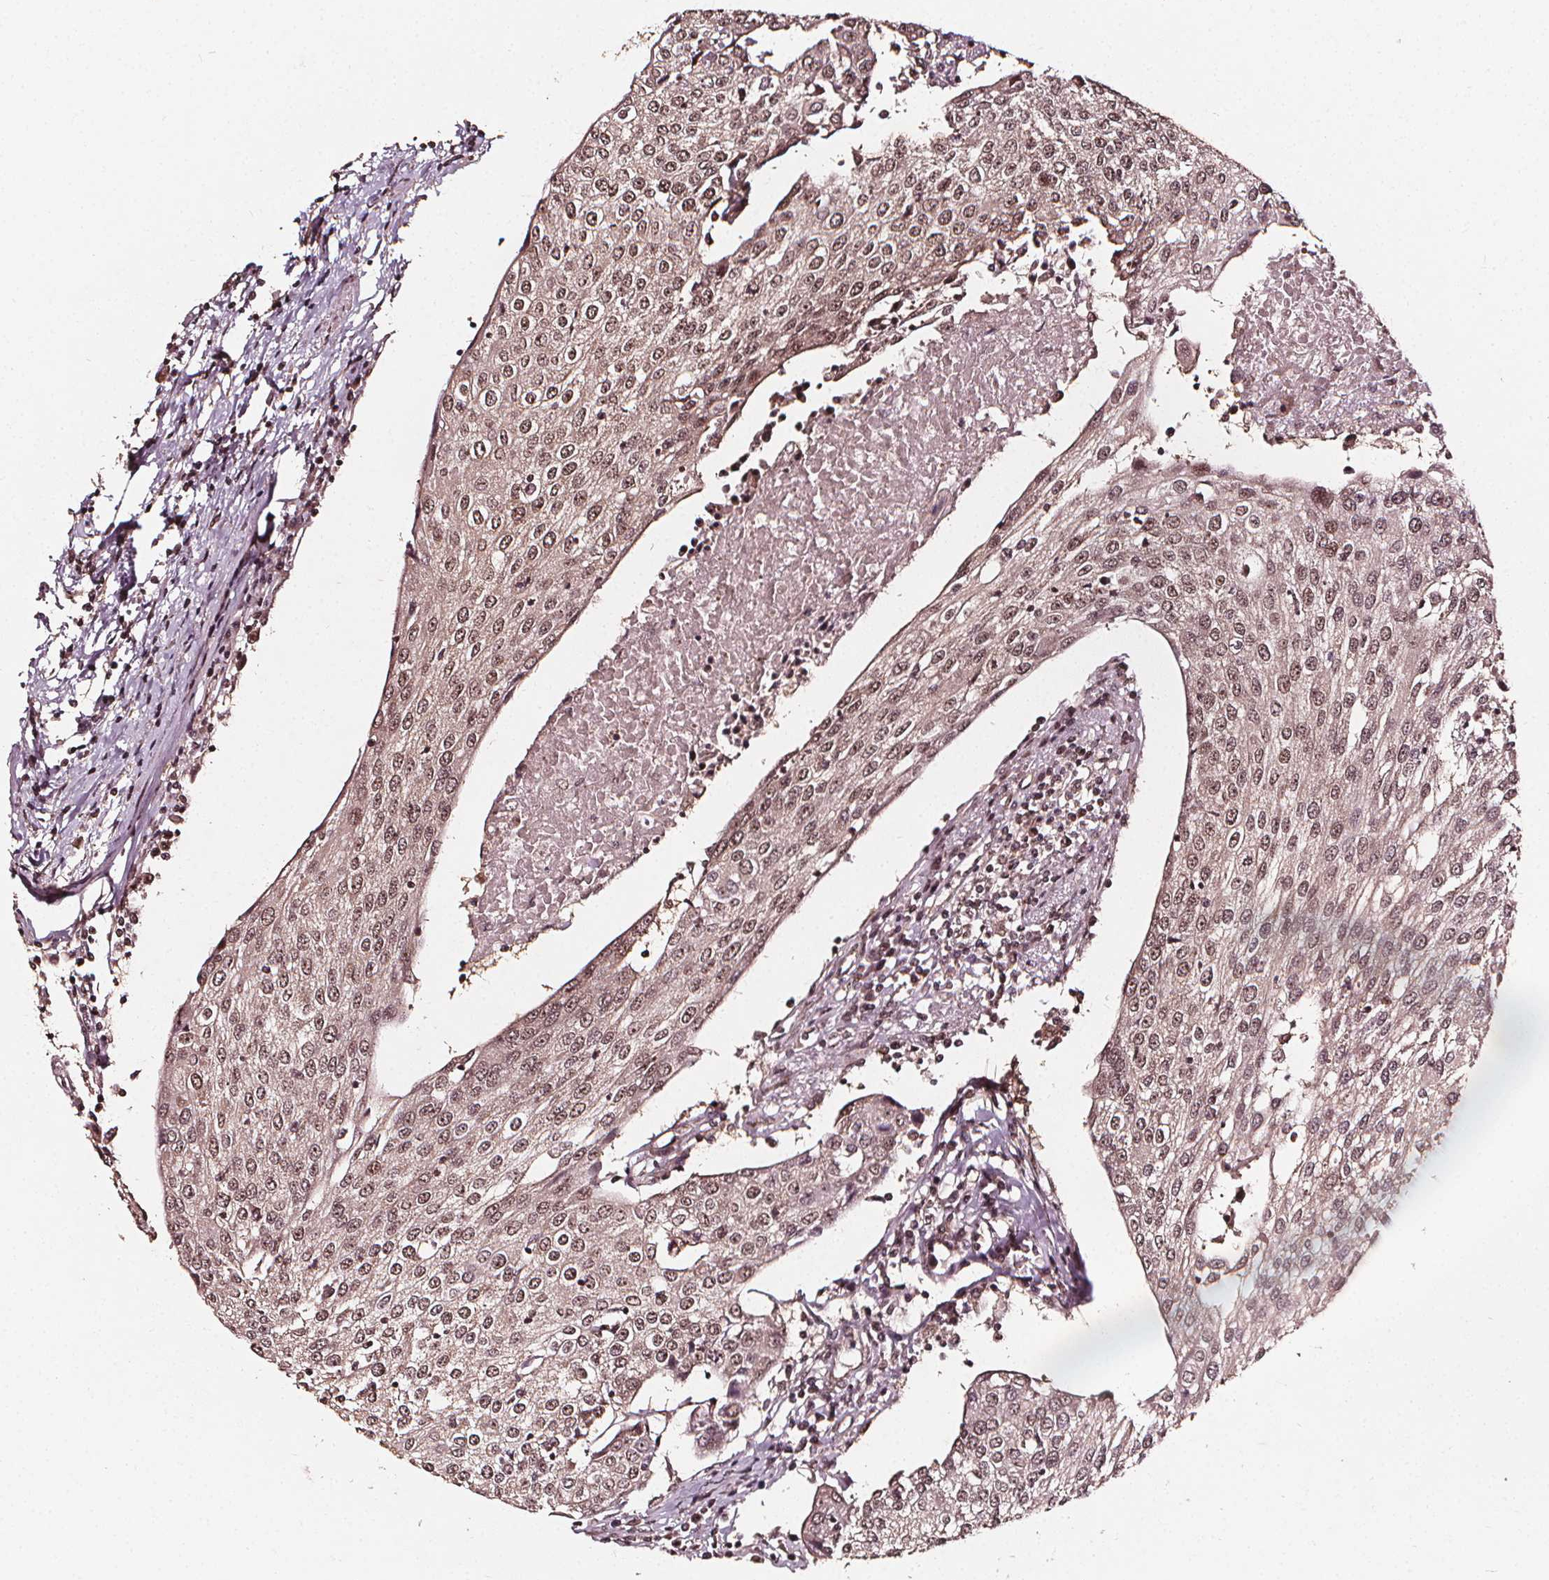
{"staining": {"intensity": "moderate", "quantity": ">75%", "location": "nuclear"}, "tissue": "urothelial cancer", "cell_type": "Tumor cells", "image_type": "cancer", "snomed": [{"axis": "morphology", "description": "Urothelial carcinoma, High grade"}, {"axis": "topography", "description": "Urinary bladder"}], "caption": "Immunohistochemistry of urothelial cancer demonstrates medium levels of moderate nuclear staining in about >75% of tumor cells. (Brightfield microscopy of DAB IHC at high magnification).", "gene": "EXOSC9", "patient": {"sex": "female", "age": 85}}